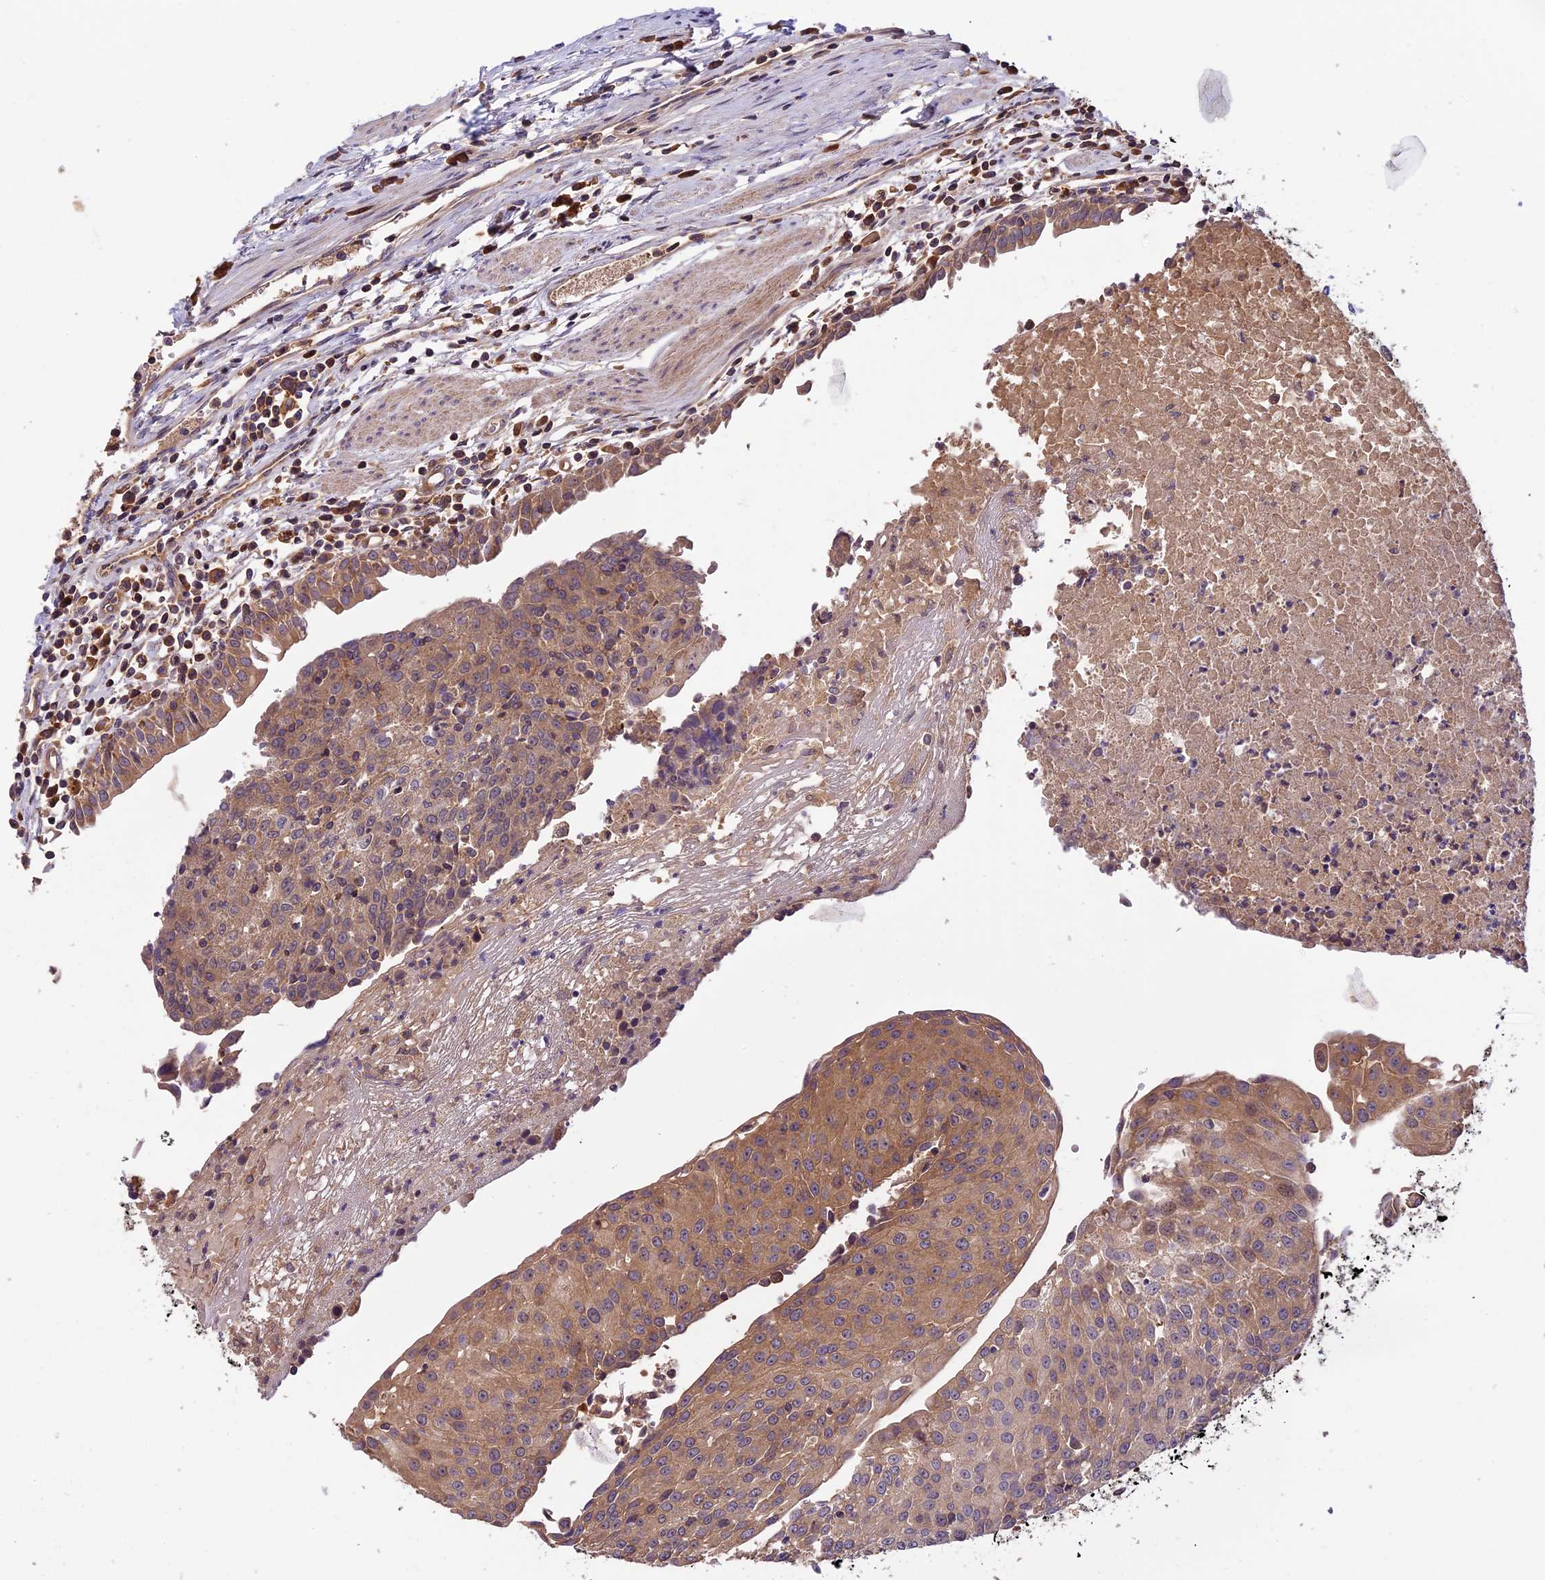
{"staining": {"intensity": "moderate", "quantity": "25%-75%", "location": "cytoplasmic/membranous"}, "tissue": "urothelial cancer", "cell_type": "Tumor cells", "image_type": "cancer", "snomed": [{"axis": "morphology", "description": "Urothelial carcinoma, High grade"}, {"axis": "topography", "description": "Urinary bladder"}], "caption": "Urothelial cancer stained with a protein marker reveals moderate staining in tumor cells.", "gene": "SETD6", "patient": {"sex": "female", "age": 85}}